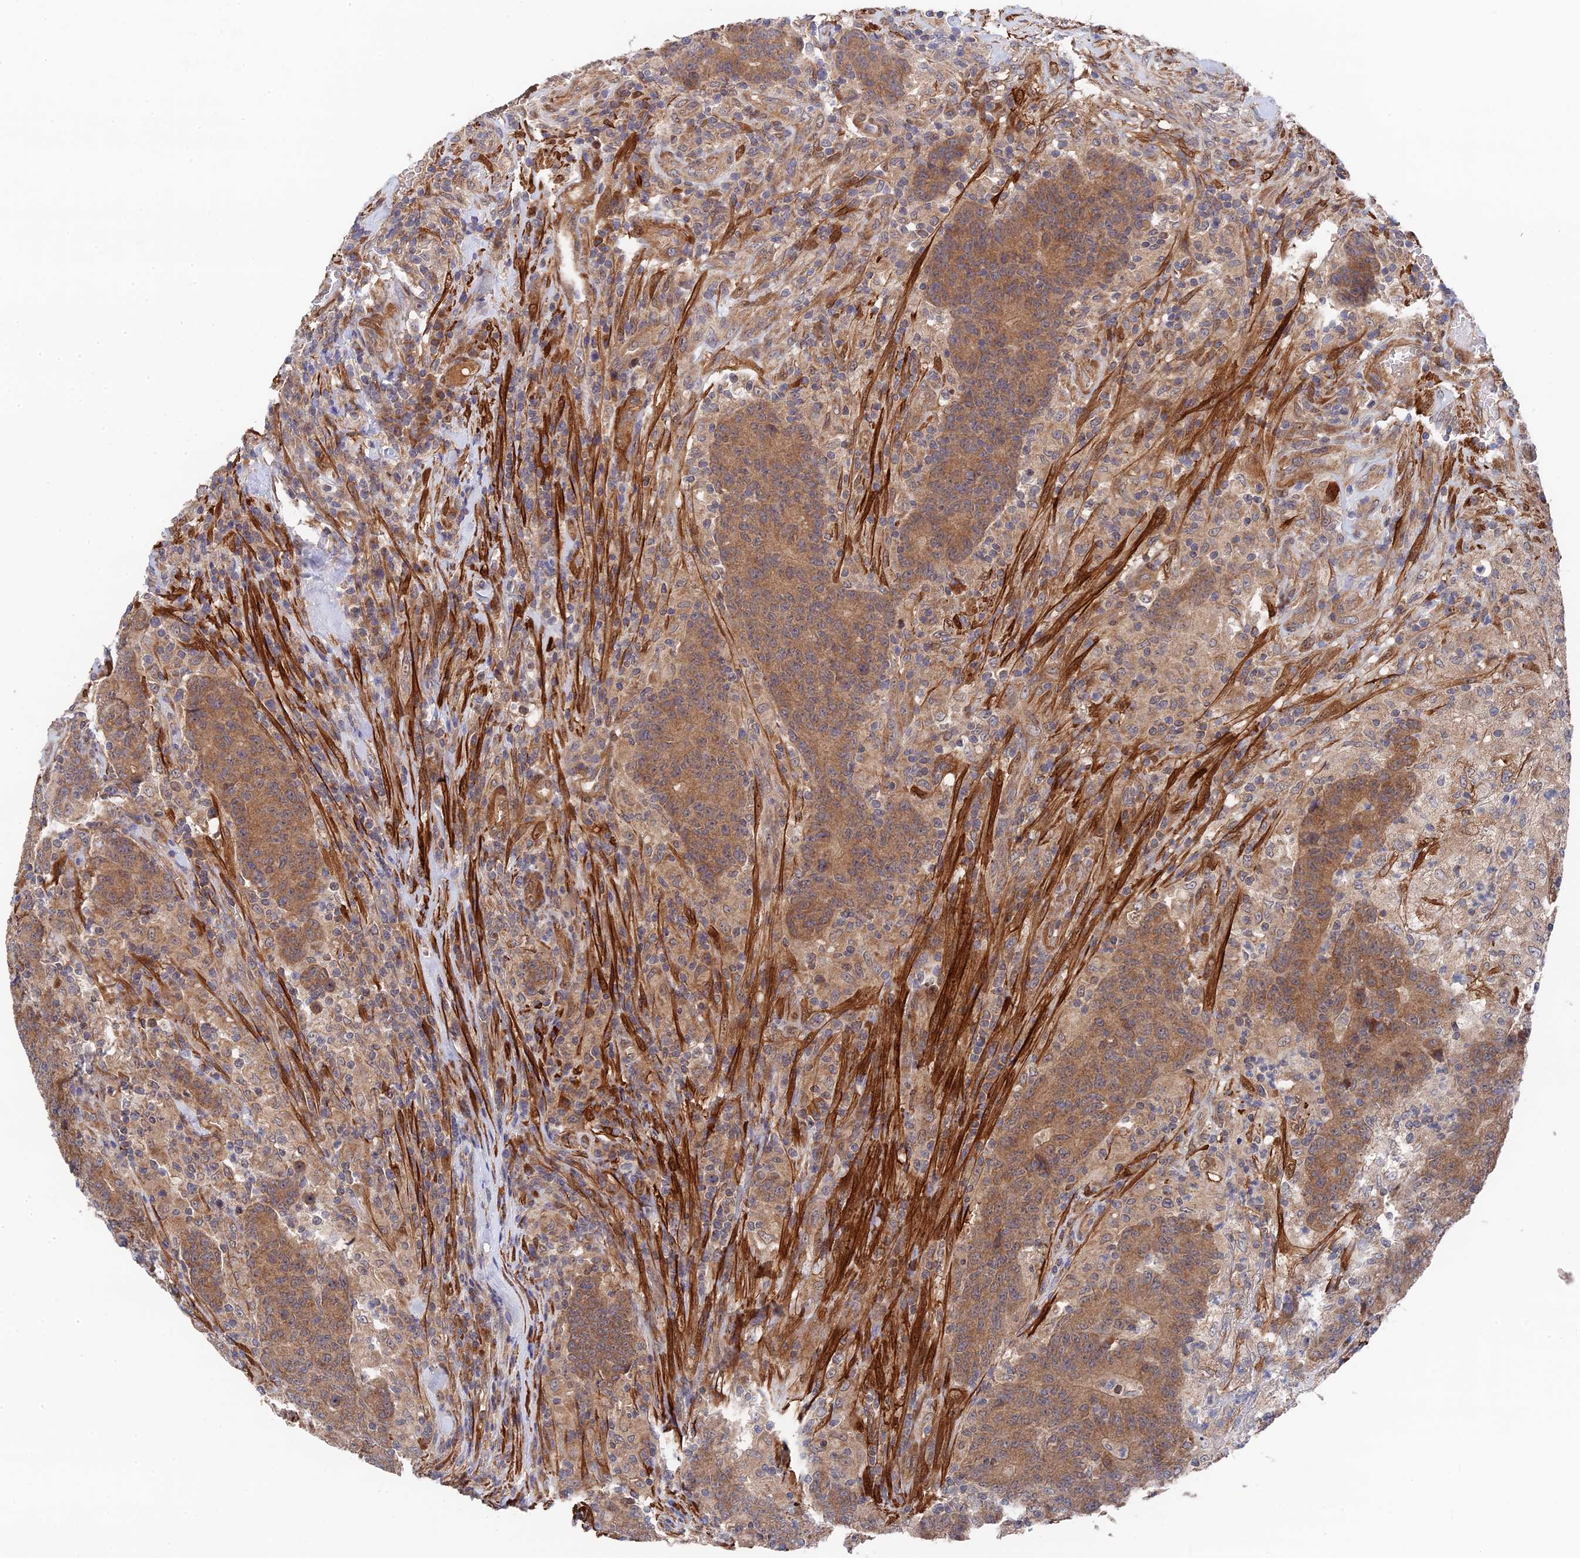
{"staining": {"intensity": "moderate", "quantity": ">75%", "location": "cytoplasmic/membranous"}, "tissue": "colorectal cancer", "cell_type": "Tumor cells", "image_type": "cancer", "snomed": [{"axis": "morphology", "description": "Adenocarcinoma, NOS"}, {"axis": "topography", "description": "Colon"}], "caption": "The photomicrograph shows immunohistochemical staining of colorectal adenocarcinoma. There is moderate cytoplasmic/membranous expression is seen in approximately >75% of tumor cells.", "gene": "ZNF320", "patient": {"sex": "female", "age": 75}}